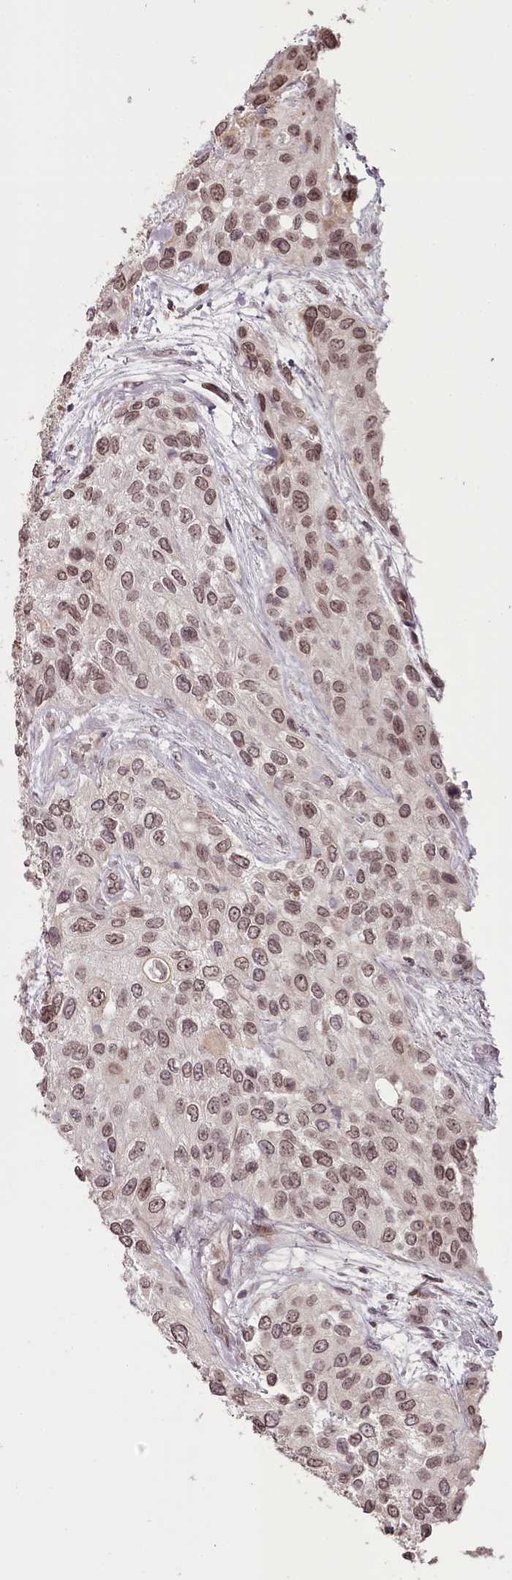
{"staining": {"intensity": "weak", "quantity": ">75%", "location": "nuclear"}, "tissue": "urothelial cancer", "cell_type": "Tumor cells", "image_type": "cancer", "snomed": [{"axis": "morphology", "description": "Normal tissue, NOS"}, {"axis": "morphology", "description": "Urothelial carcinoma, High grade"}, {"axis": "topography", "description": "Vascular tissue"}, {"axis": "topography", "description": "Urinary bladder"}], "caption": "Urothelial cancer tissue shows weak nuclear expression in about >75% of tumor cells", "gene": "THYN1", "patient": {"sex": "female", "age": 56}}